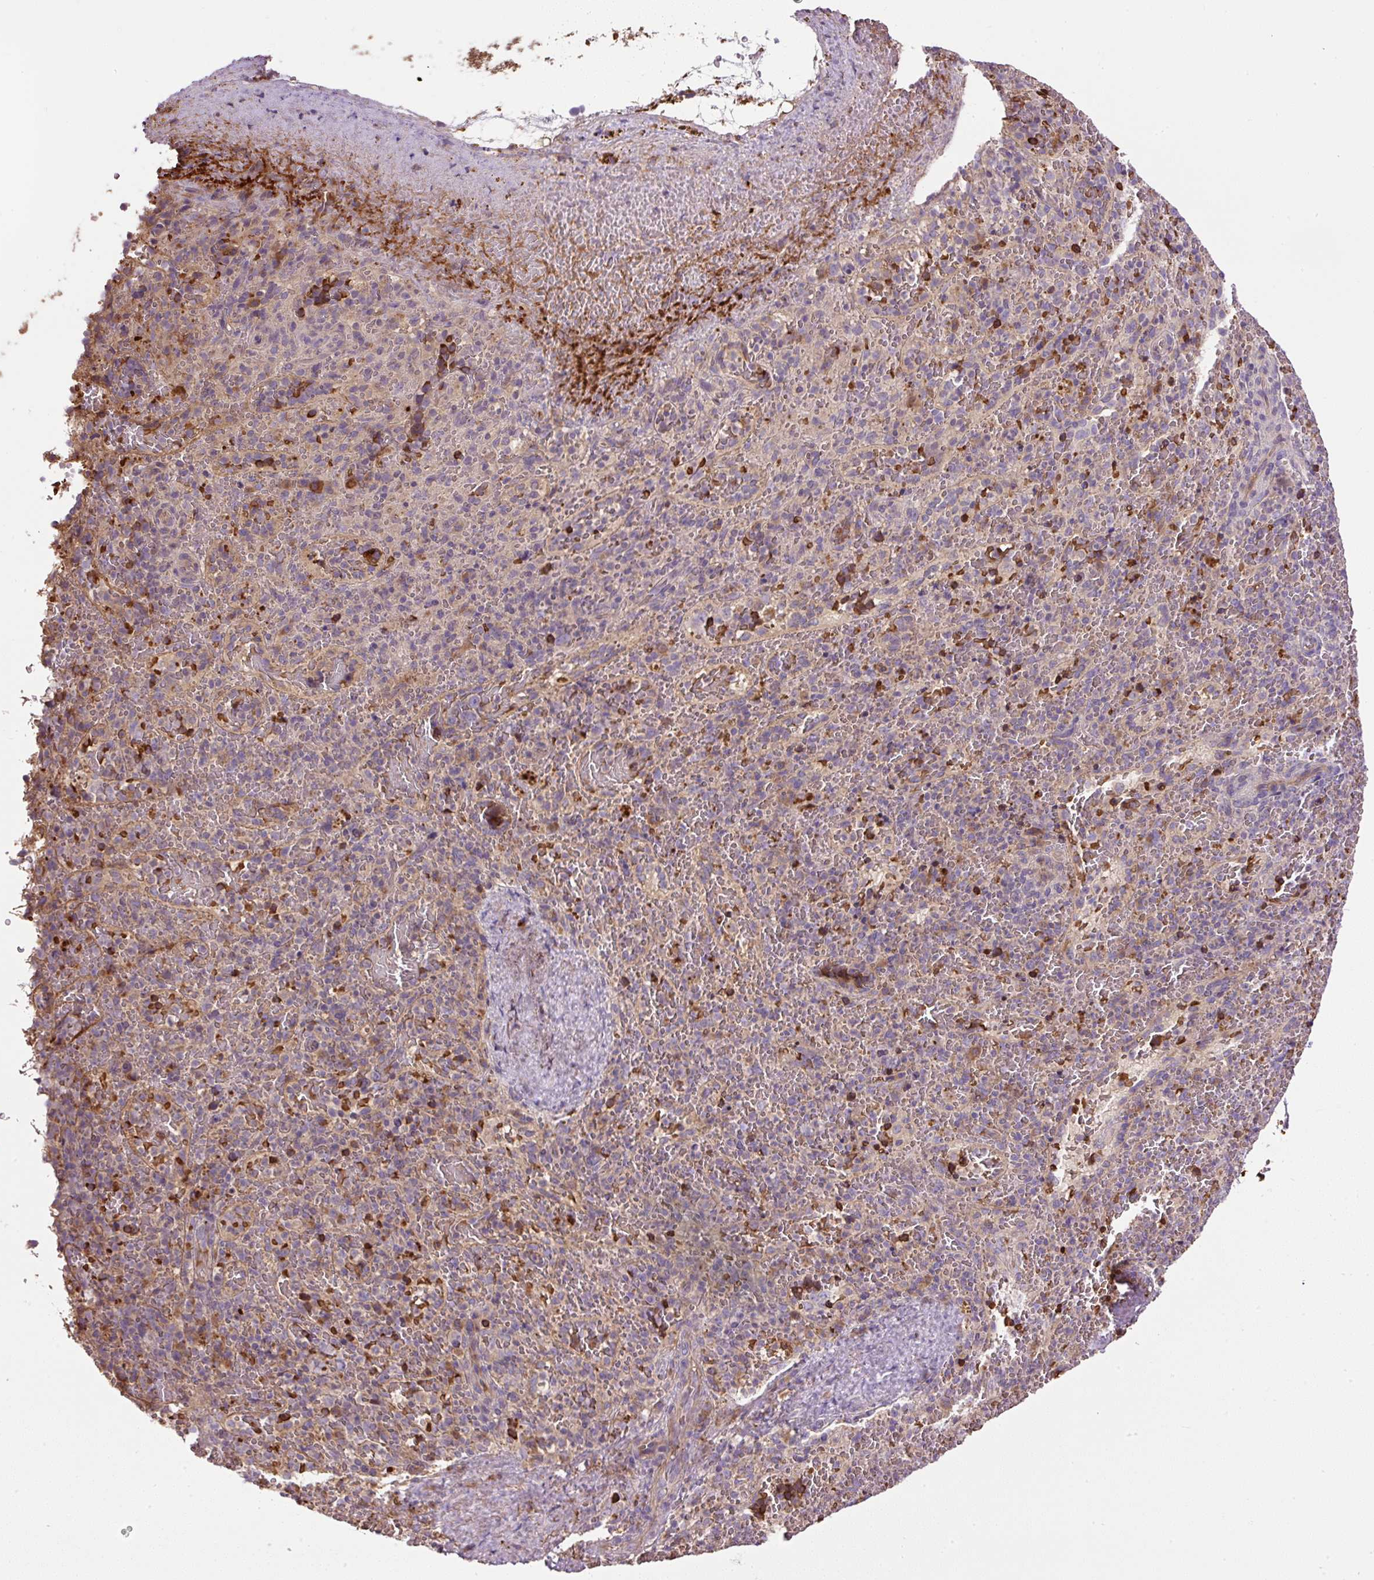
{"staining": {"intensity": "strong", "quantity": "<25%", "location": "cytoplasmic/membranous"}, "tissue": "spleen", "cell_type": "Cells in red pulp", "image_type": "normal", "snomed": [{"axis": "morphology", "description": "Normal tissue, NOS"}, {"axis": "topography", "description": "Spleen"}], "caption": "Immunohistochemistry (IHC) photomicrograph of benign human spleen stained for a protein (brown), which exhibits medium levels of strong cytoplasmic/membranous staining in approximately <25% of cells in red pulp.", "gene": "CXCL13", "patient": {"sex": "female", "age": 50}}